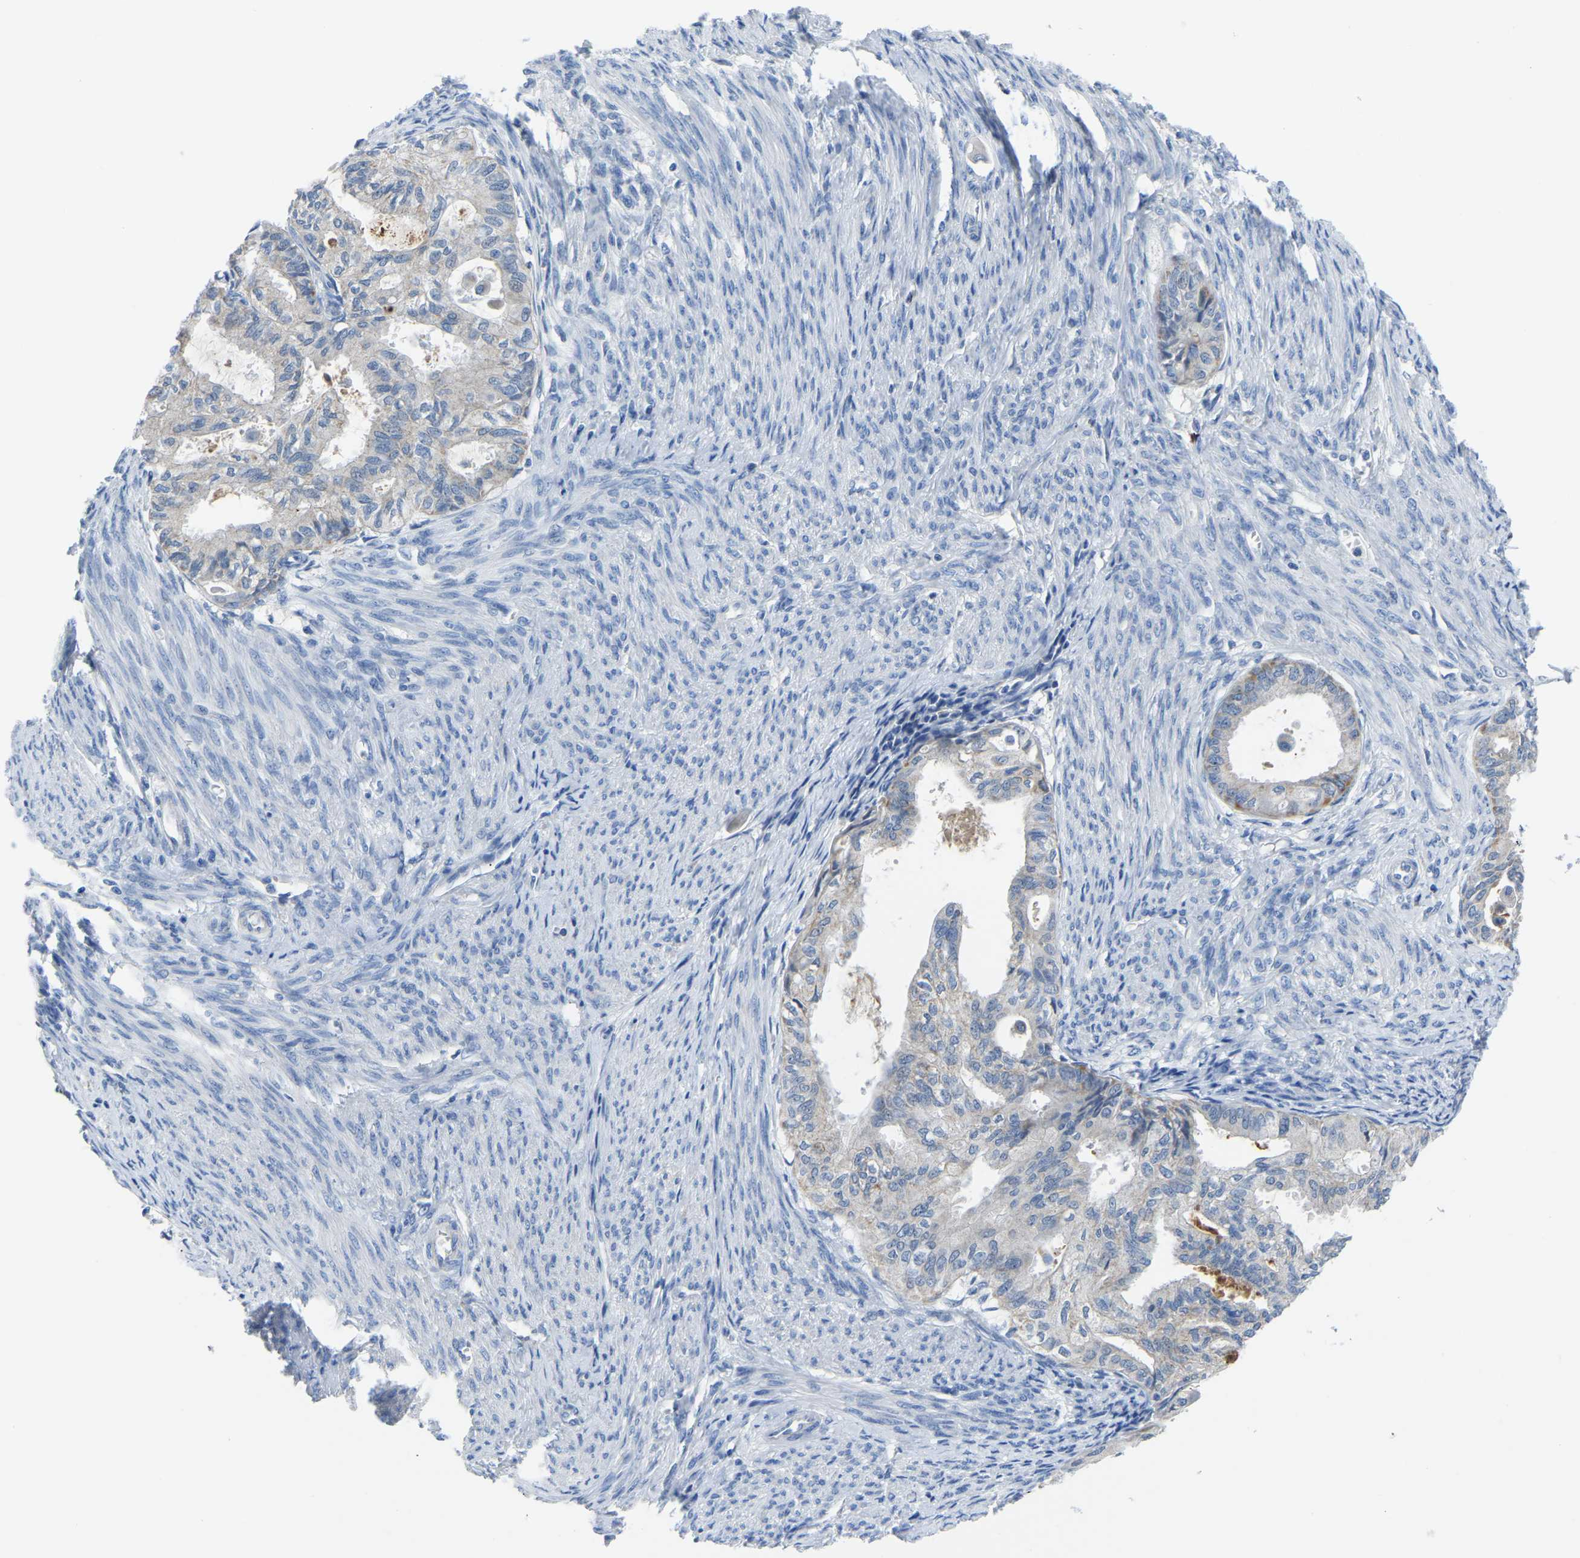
{"staining": {"intensity": "negative", "quantity": "none", "location": "none"}, "tissue": "cervical cancer", "cell_type": "Tumor cells", "image_type": "cancer", "snomed": [{"axis": "morphology", "description": "Normal tissue, NOS"}, {"axis": "morphology", "description": "Adenocarcinoma, NOS"}, {"axis": "topography", "description": "Cervix"}, {"axis": "topography", "description": "Endometrium"}], "caption": "A high-resolution photomicrograph shows immunohistochemistry staining of cervical cancer (adenocarcinoma), which reveals no significant positivity in tumor cells.", "gene": "ETFA", "patient": {"sex": "female", "age": 86}}